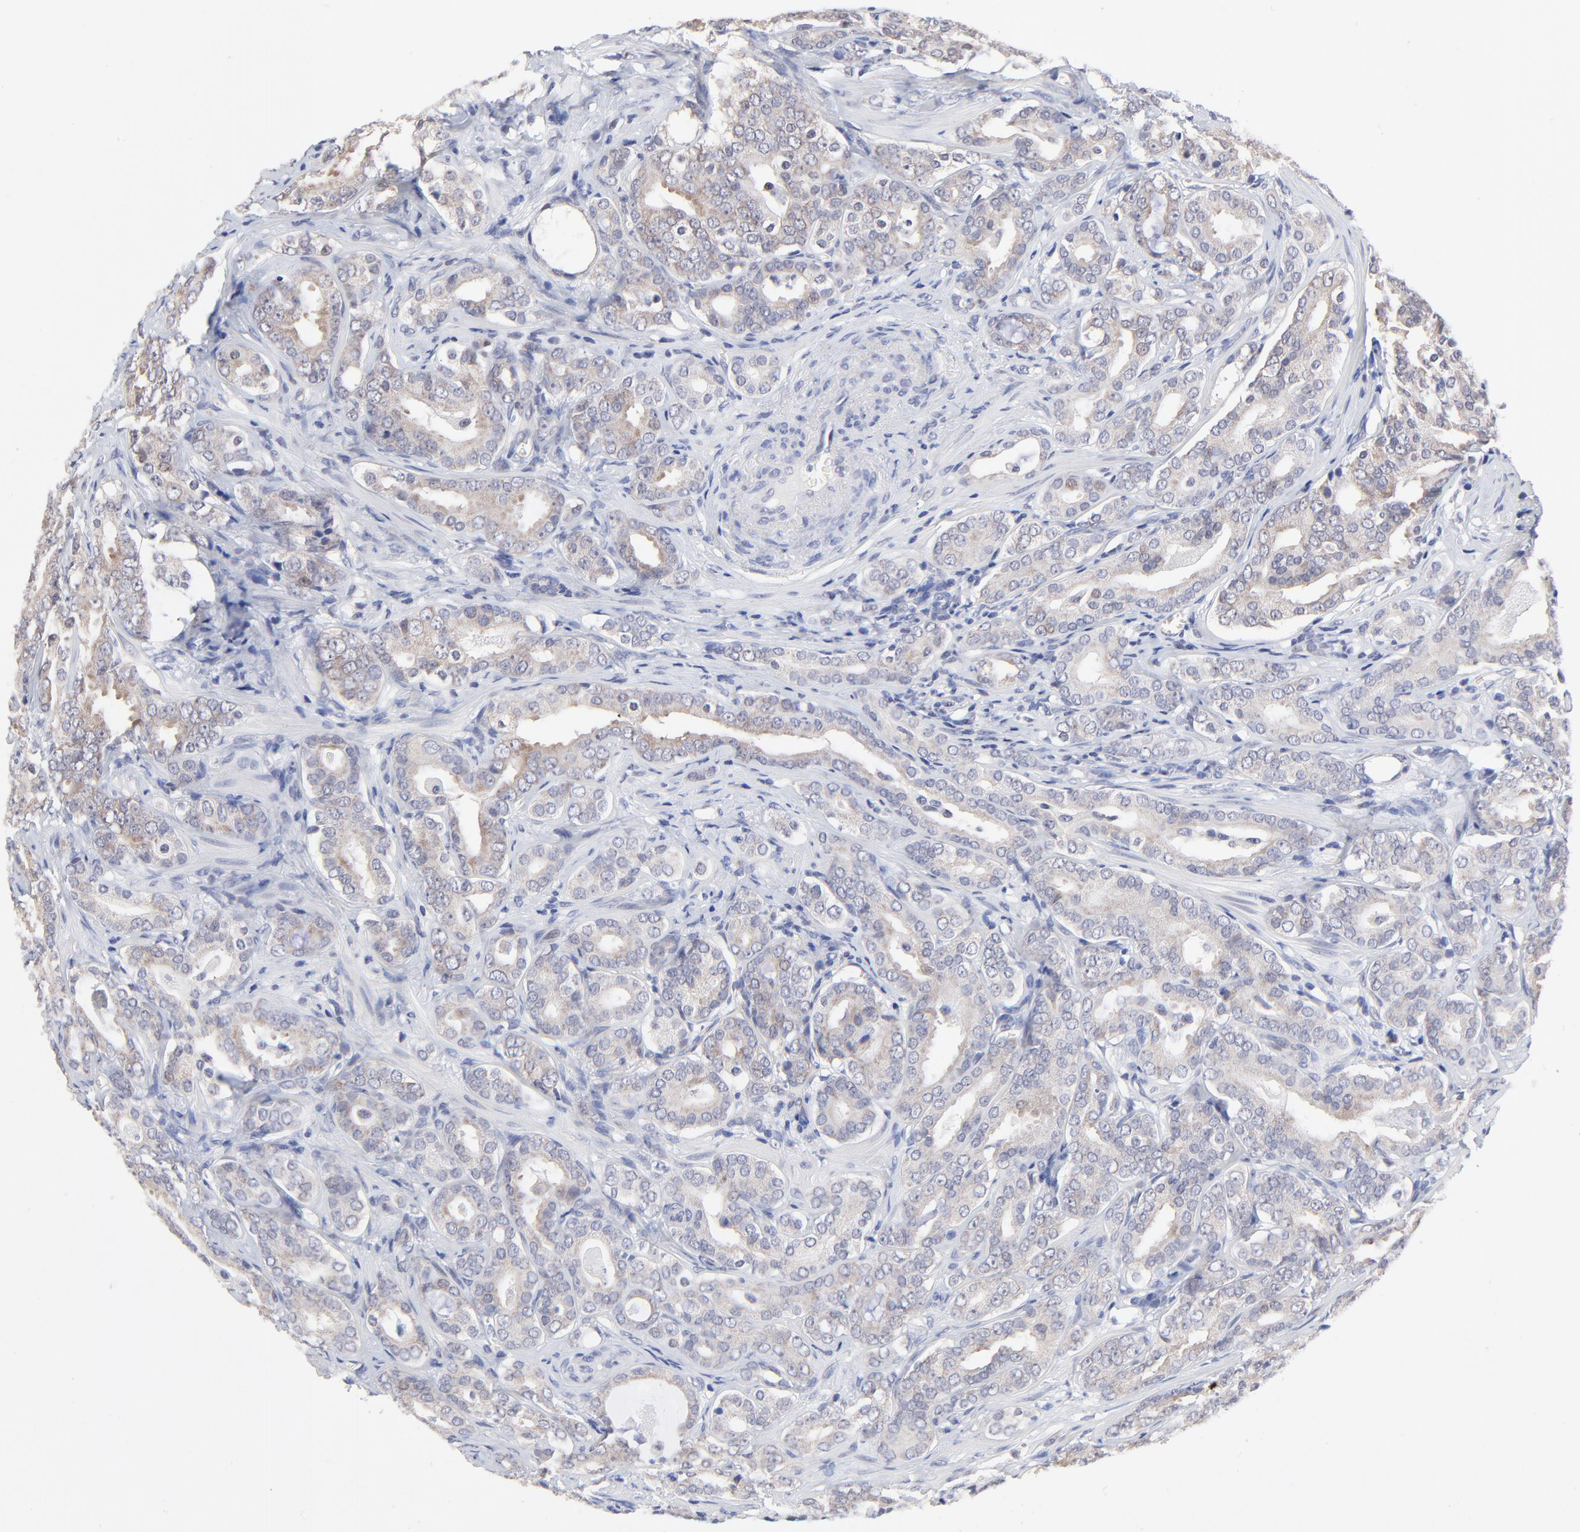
{"staining": {"intensity": "weak", "quantity": ">75%", "location": "cytoplasmic/membranous"}, "tissue": "prostate cancer", "cell_type": "Tumor cells", "image_type": "cancer", "snomed": [{"axis": "morphology", "description": "Adenocarcinoma, Low grade"}, {"axis": "topography", "description": "Prostate"}], "caption": "Weak cytoplasmic/membranous expression is seen in approximately >75% of tumor cells in prostate cancer. (DAB (3,3'-diaminobenzidine) = brown stain, brightfield microscopy at high magnification).", "gene": "FBXO8", "patient": {"sex": "male", "age": 59}}